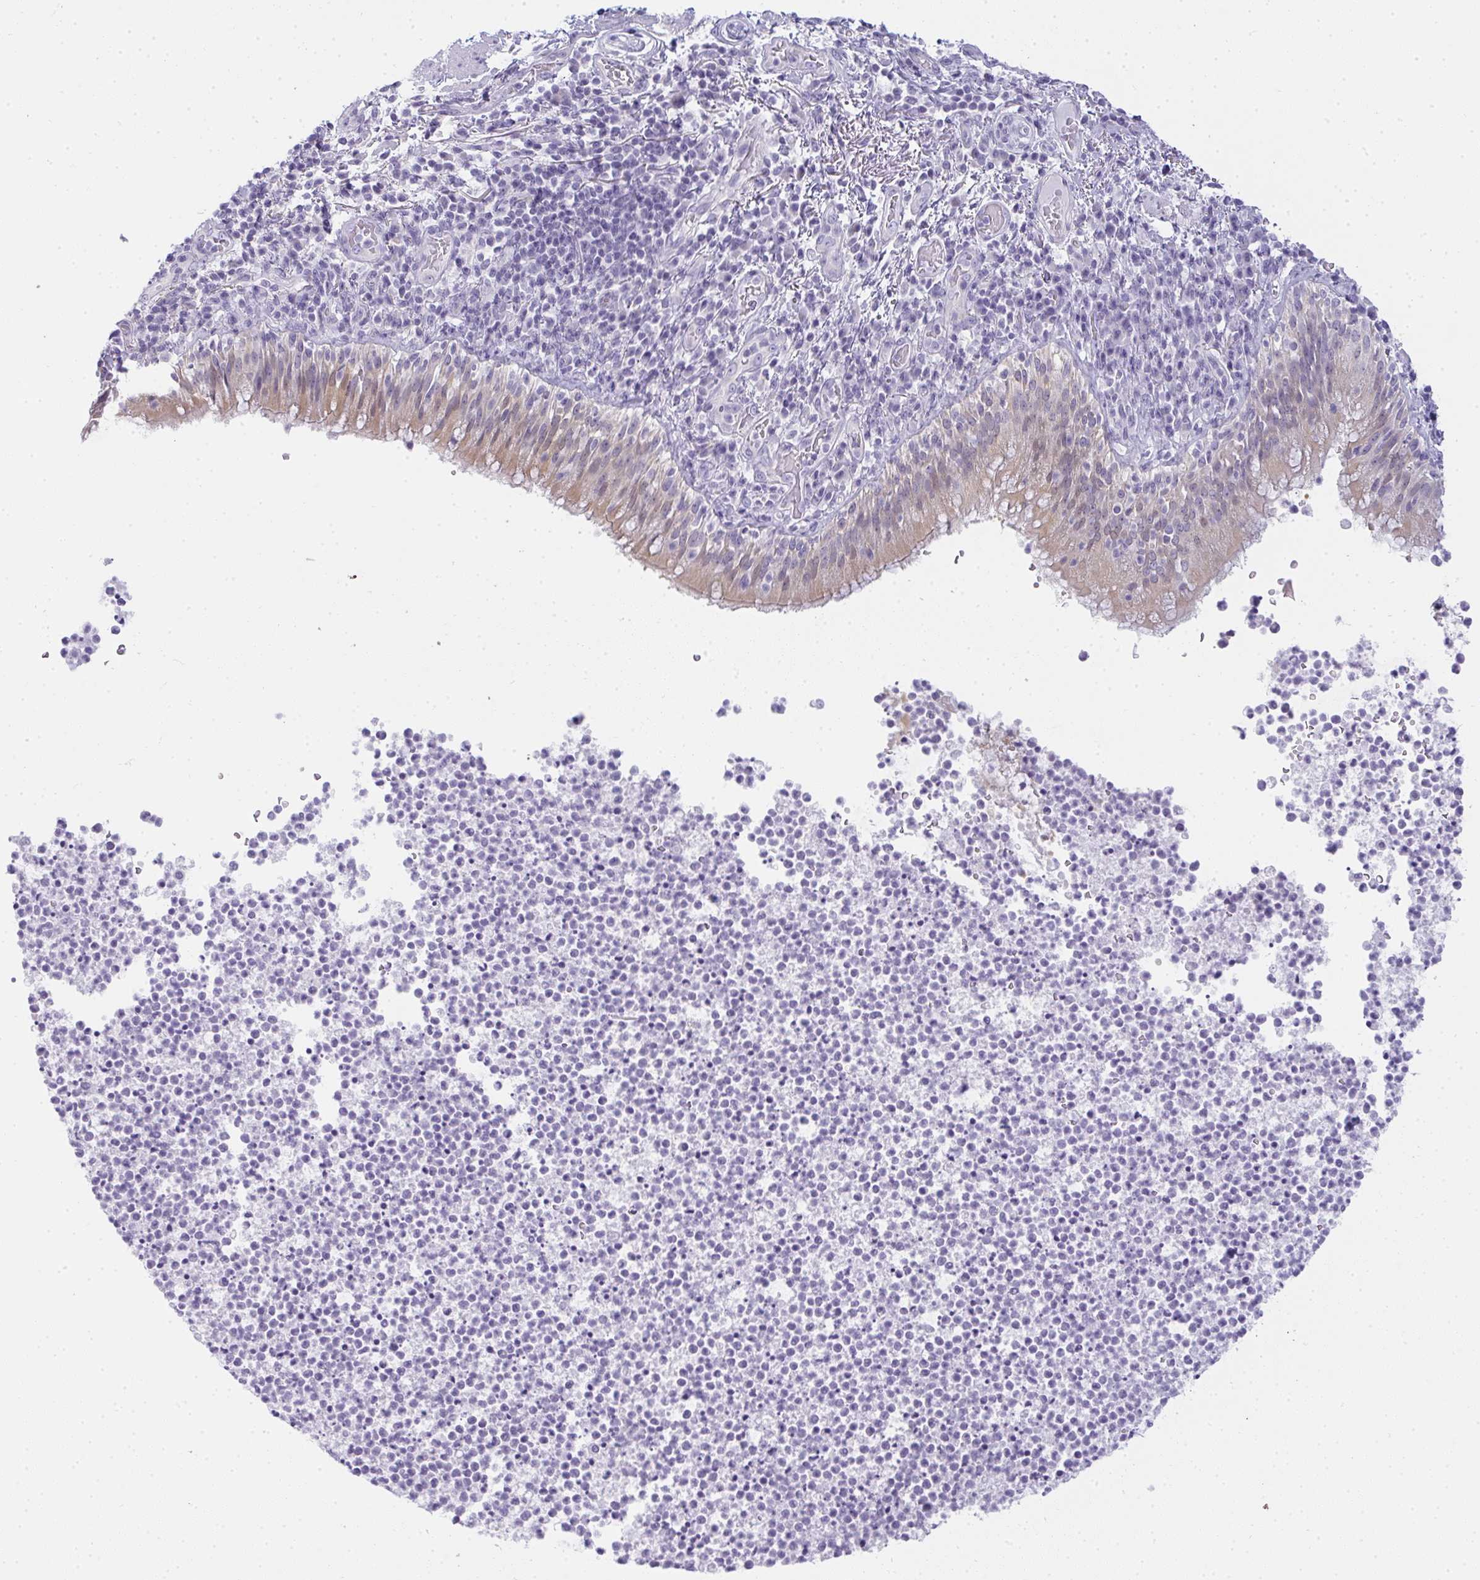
{"staining": {"intensity": "weak", "quantity": "<25%", "location": "cytoplasmic/membranous"}, "tissue": "bronchus", "cell_type": "Respiratory epithelial cells", "image_type": "normal", "snomed": [{"axis": "morphology", "description": "Normal tissue, NOS"}, {"axis": "topography", "description": "Cartilage tissue"}, {"axis": "topography", "description": "Bronchus"}], "caption": "Immunohistochemistry photomicrograph of unremarkable bronchus: bronchus stained with DAB (3,3'-diaminobenzidine) demonstrates no significant protein staining in respiratory epithelial cells. (DAB (3,3'-diaminobenzidine) immunohistochemistry visualized using brightfield microscopy, high magnification).", "gene": "GSDMB", "patient": {"sex": "male", "age": 56}}